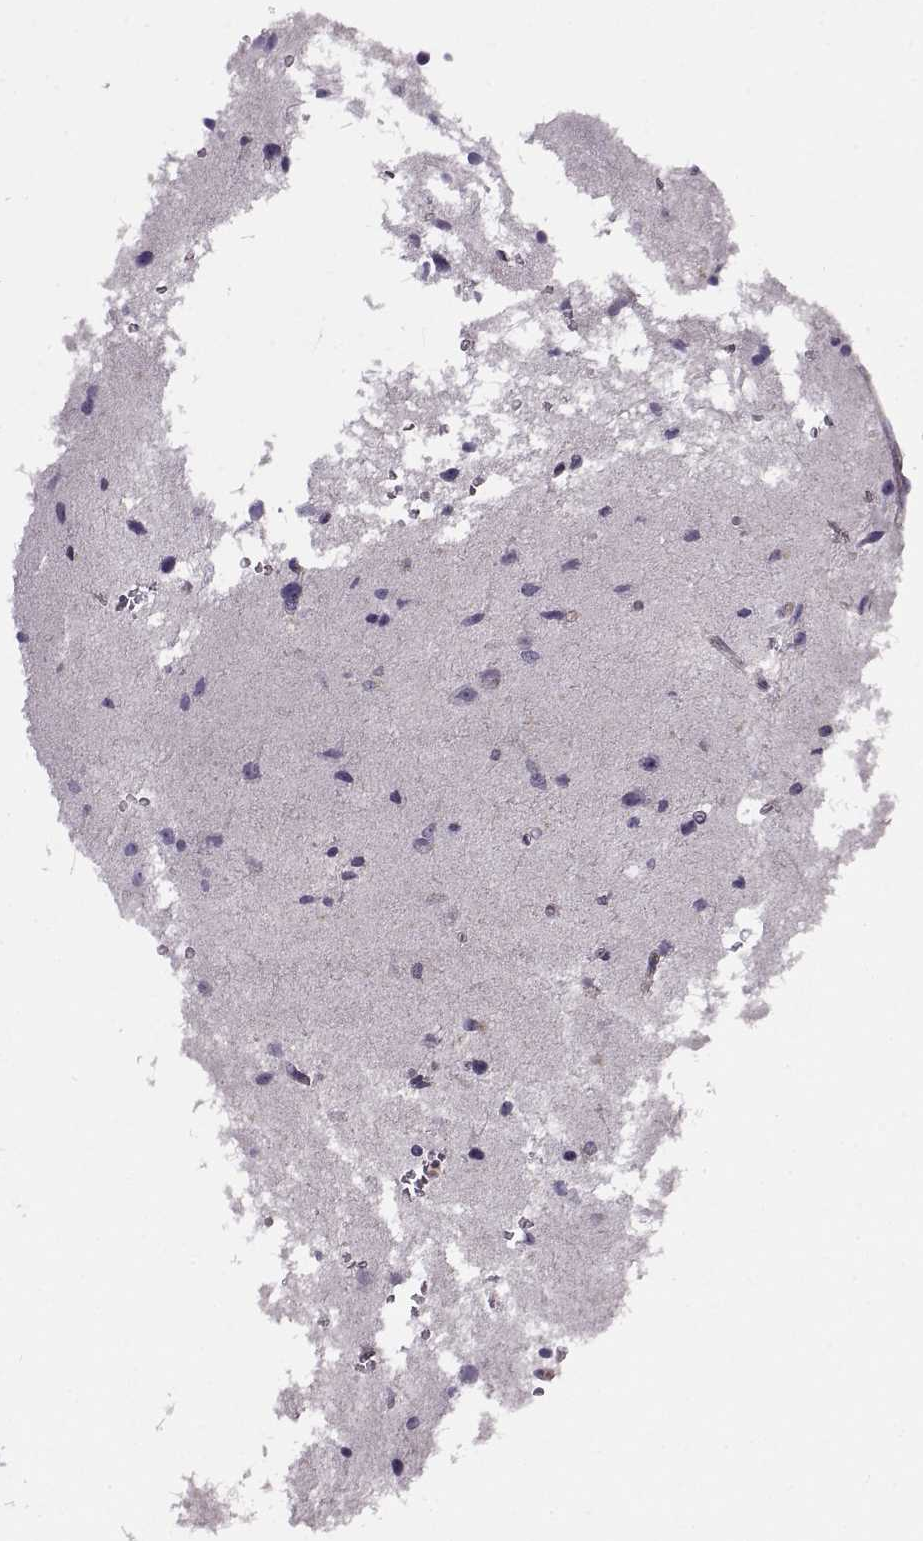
{"staining": {"intensity": "negative", "quantity": "none", "location": "none"}, "tissue": "glioma", "cell_type": "Tumor cells", "image_type": "cancer", "snomed": [{"axis": "morphology", "description": "Glioma, malignant, Low grade"}, {"axis": "topography", "description": "Brain"}], "caption": "Immunohistochemistry histopathology image of human malignant glioma (low-grade) stained for a protein (brown), which displays no expression in tumor cells.", "gene": "RALB", "patient": {"sex": "female", "age": 32}}